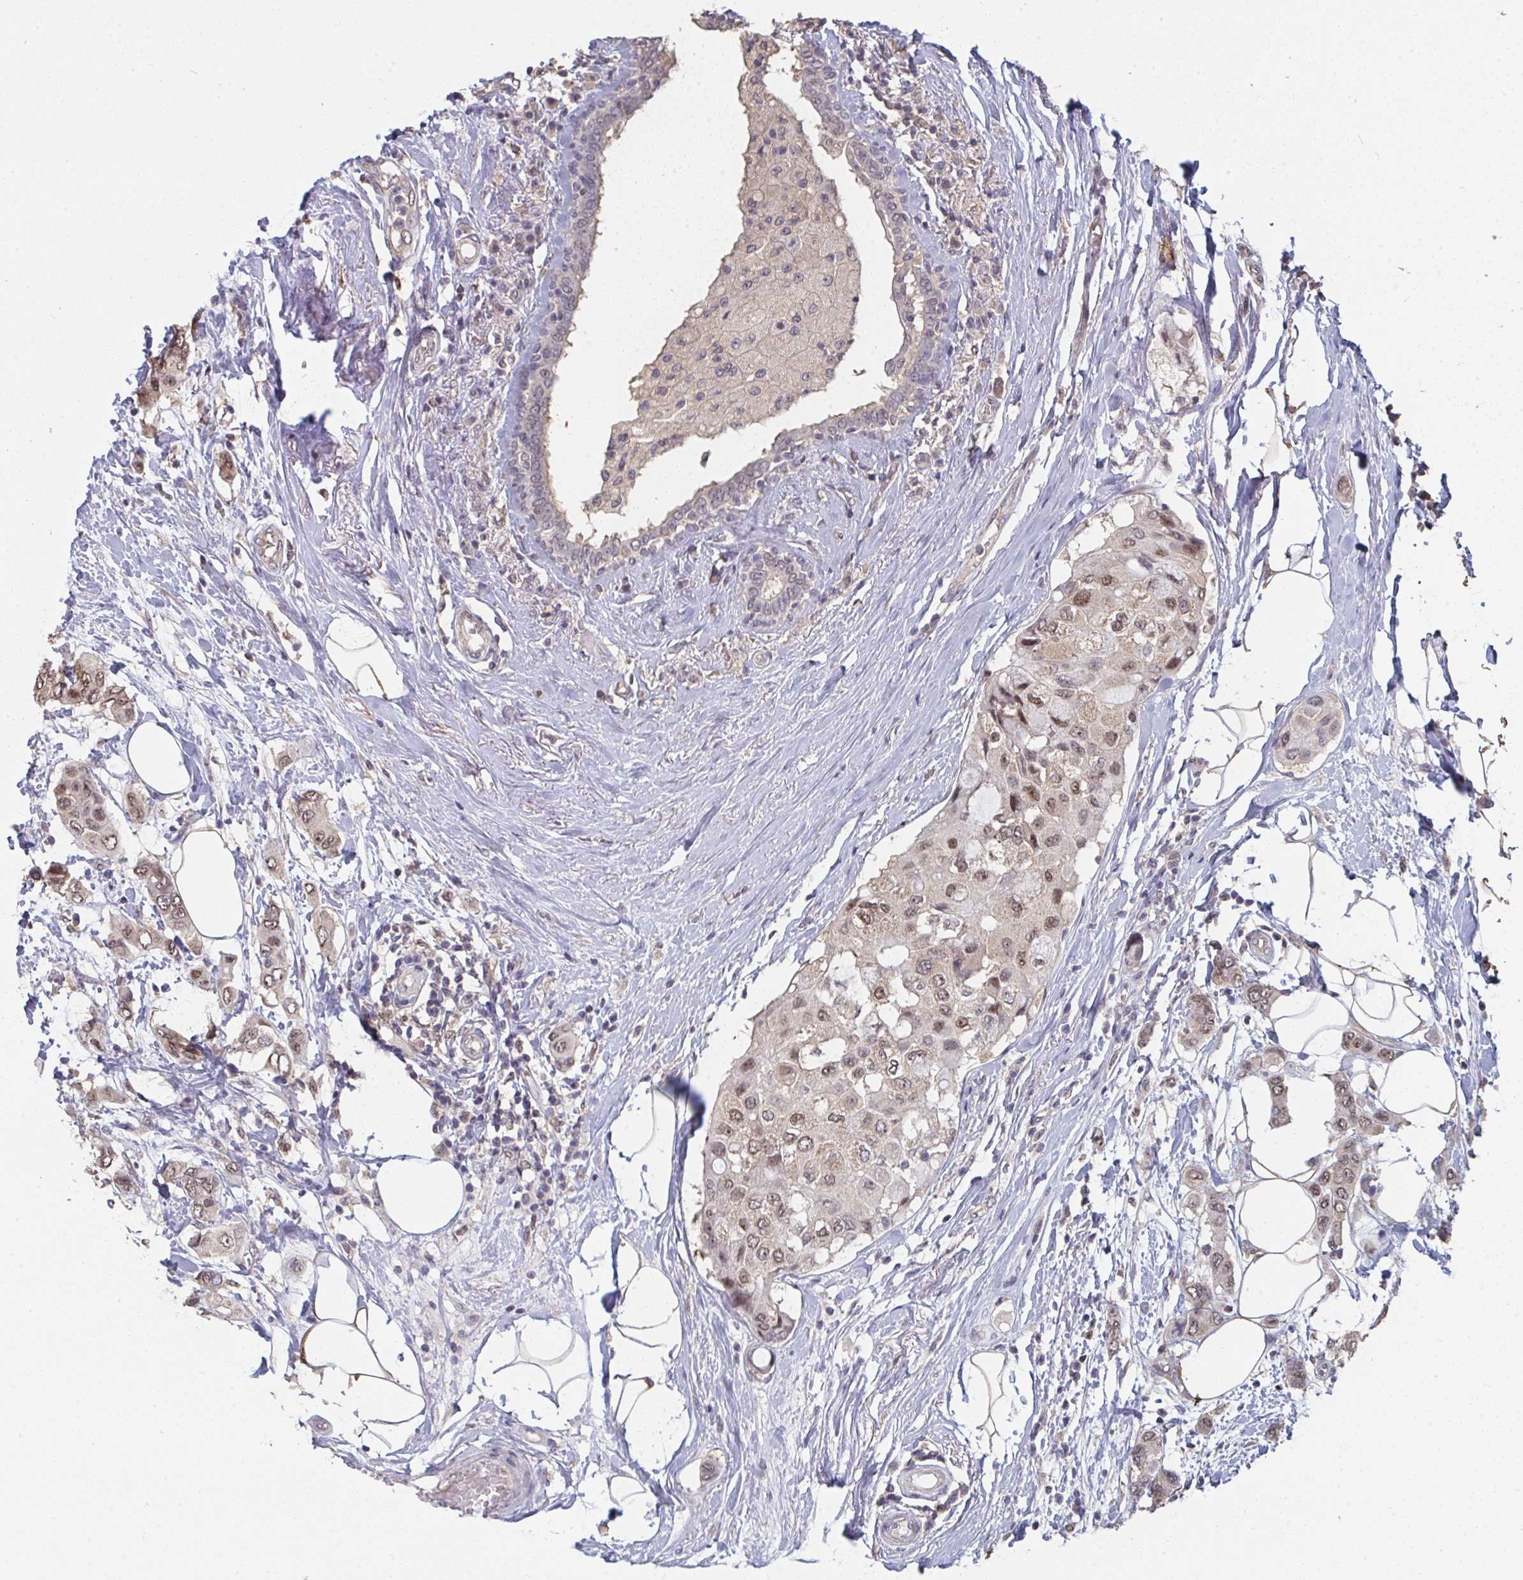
{"staining": {"intensity": "moderate", "quantity": ">75%", "location": "nuclear"}, "tissue": "breast cancer", "cell_type": "Tumor cells", "image_type": "cancer", "snomed": [{"axis": "morphology", "description": "Lobular carcinoma"}, {"axis": "topography", "description": "Breast"}], "caption": "This photomicrograph displays immunohistochemistry staining of breast lobular carcinoma, with medium moderate nuclear staining in approximately >75% of tumor cells.", "gene": "LIX1", "patient": {"sex": "female", "age": 51}}